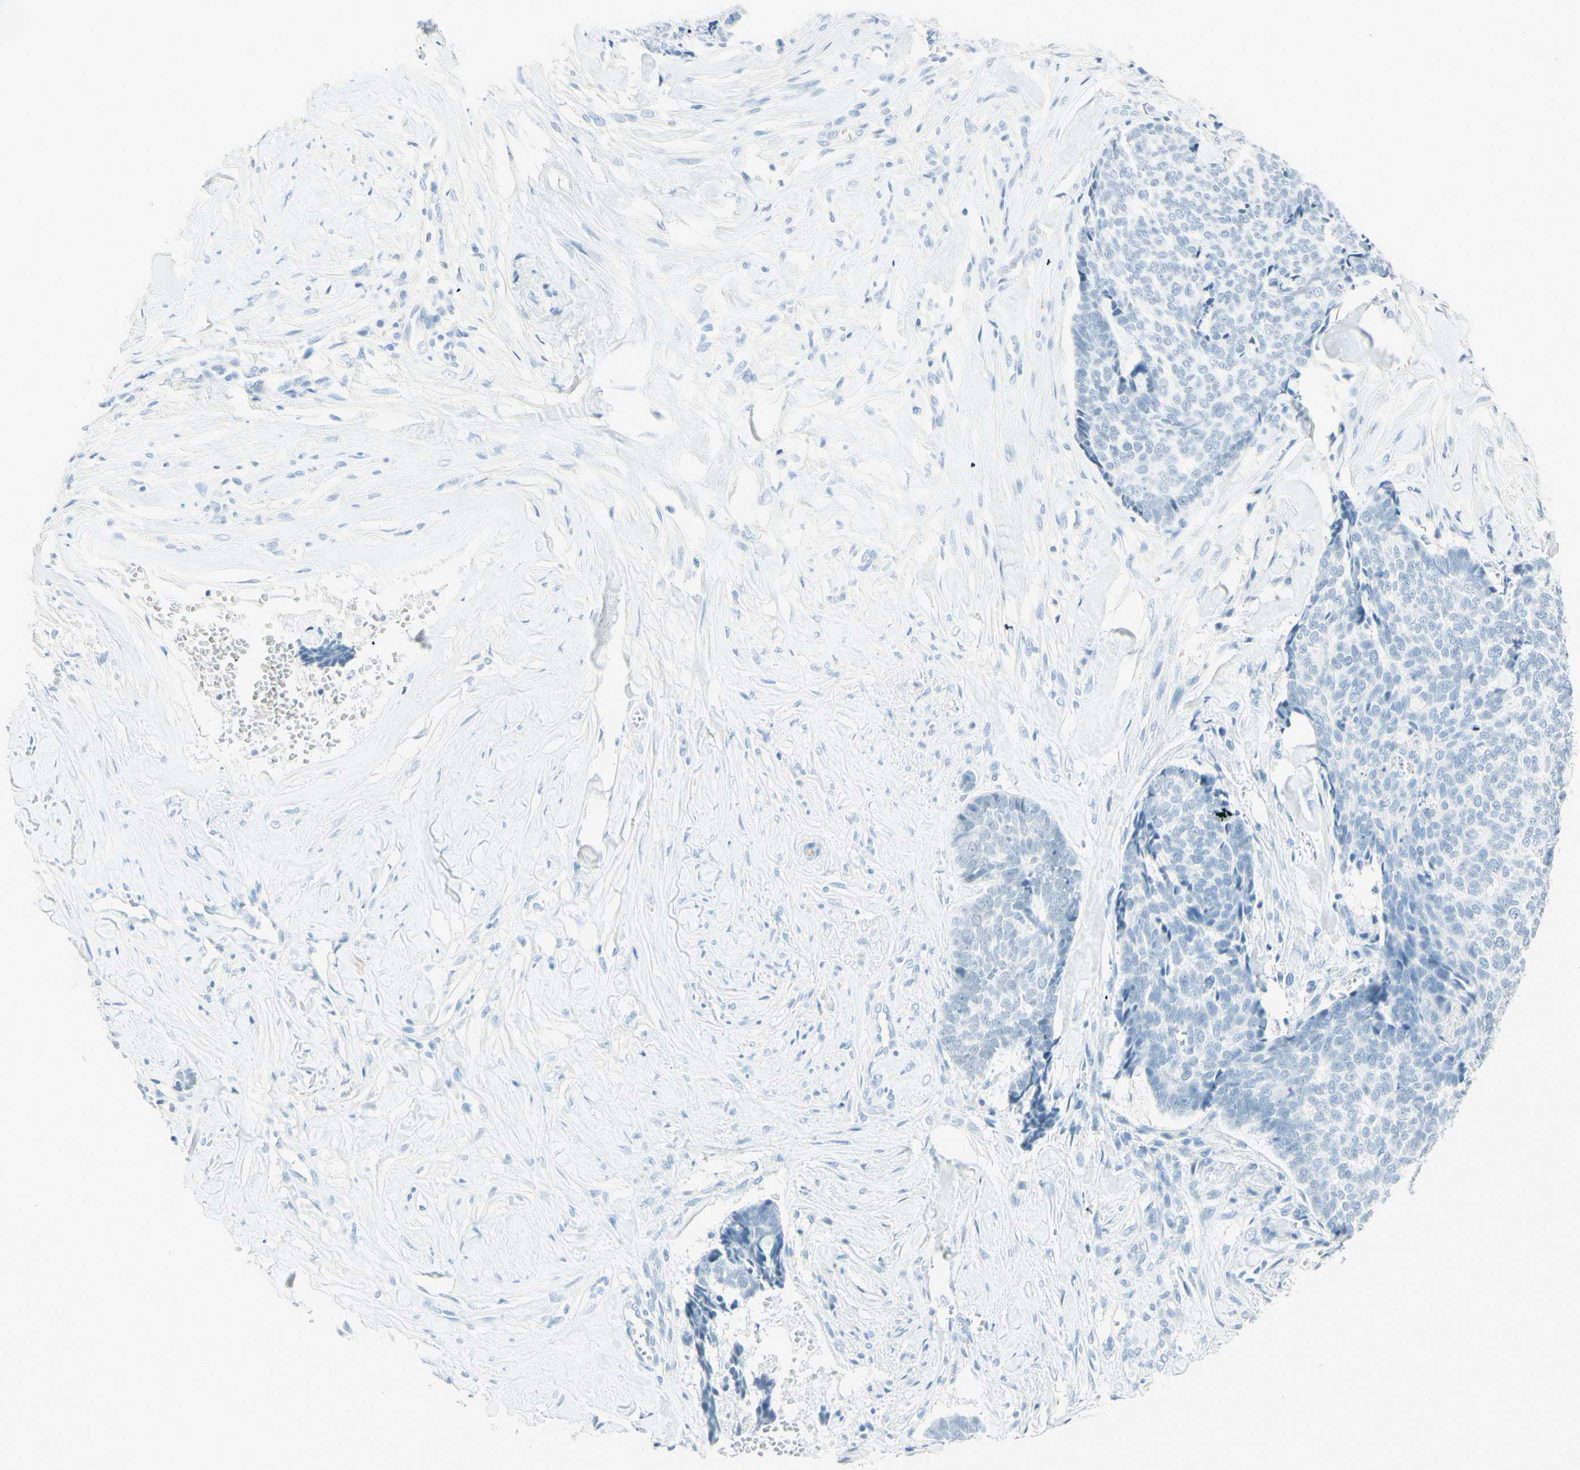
{"staining": {"intensity": "negative", "quantity": "none", "location": "none"}, "tissue": "skin cancer", "cell_type": "Tumor cells", "image_type": "cancer", "snomed": [{"axis": "morphology", "description": "Basal cell carcinoma"}, {"axis": "topography", "description": "Skin"}], "caption": "DAB (3,3'-diaminobenzidine) immunohistochemical staining of human skin cancer displays no significant positivity in tumor cells.", "gene": "TMEM132D", "patient": {"sex": "male", "age": 84}}